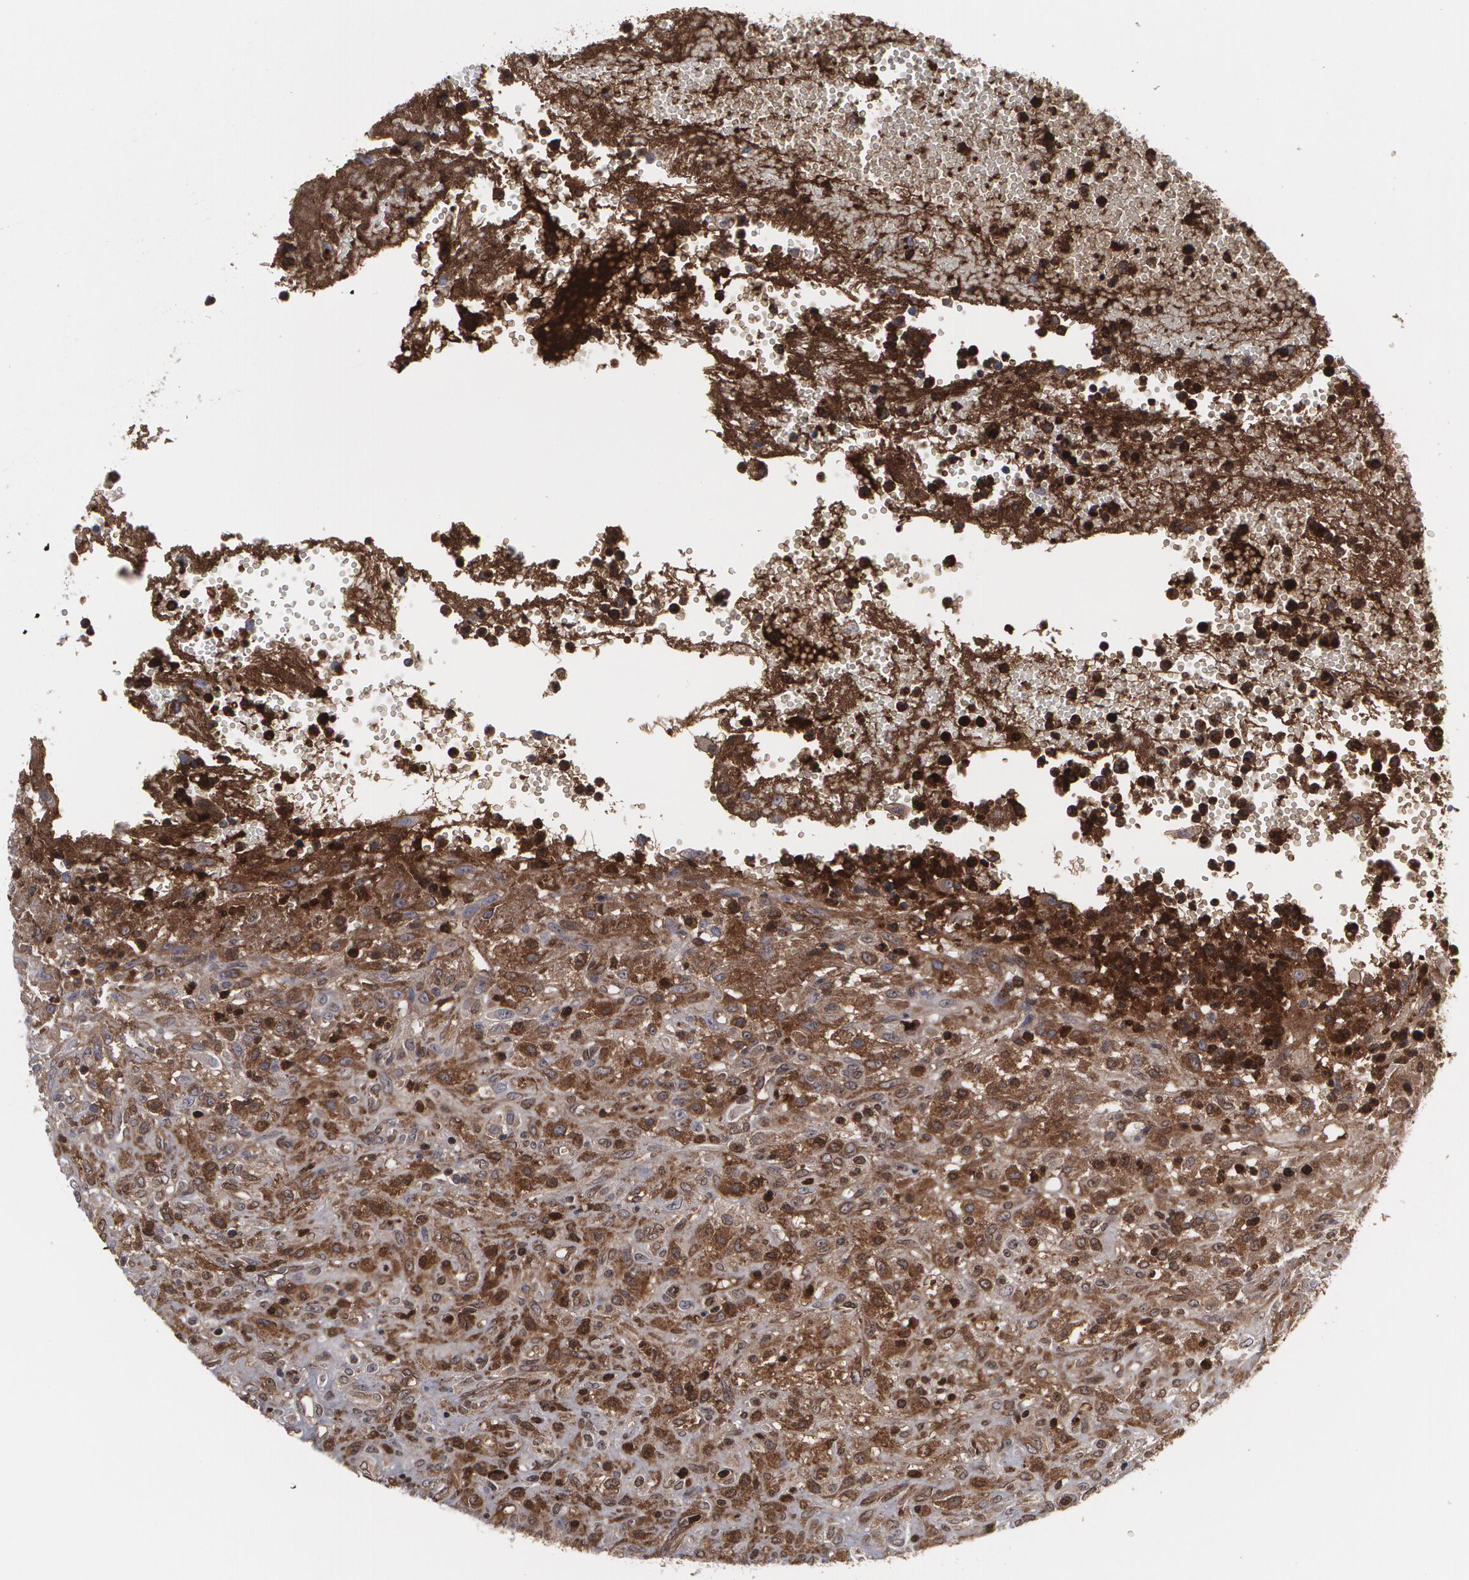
{"staining": {"intensity": "weak", "quantity": "25%-75%", "location": "cytoplasmic/membranous"}, "tissue": "glioma", "cell_type": "Tumor cells", "image_type": "cancer", "snomed": [{"axis": "morphology", "description": "Glioma, malignant, High grade"}, {"axis": "topography", "description": "Brain"}], "caption": "A micrograph of human malignant glioma (high-grade) stained for a protein displays weak cytoplasmic/membranous brown staining in tumor cells.", "gene": "LRG1", "patient": {"sex": "male", "age": 66}}